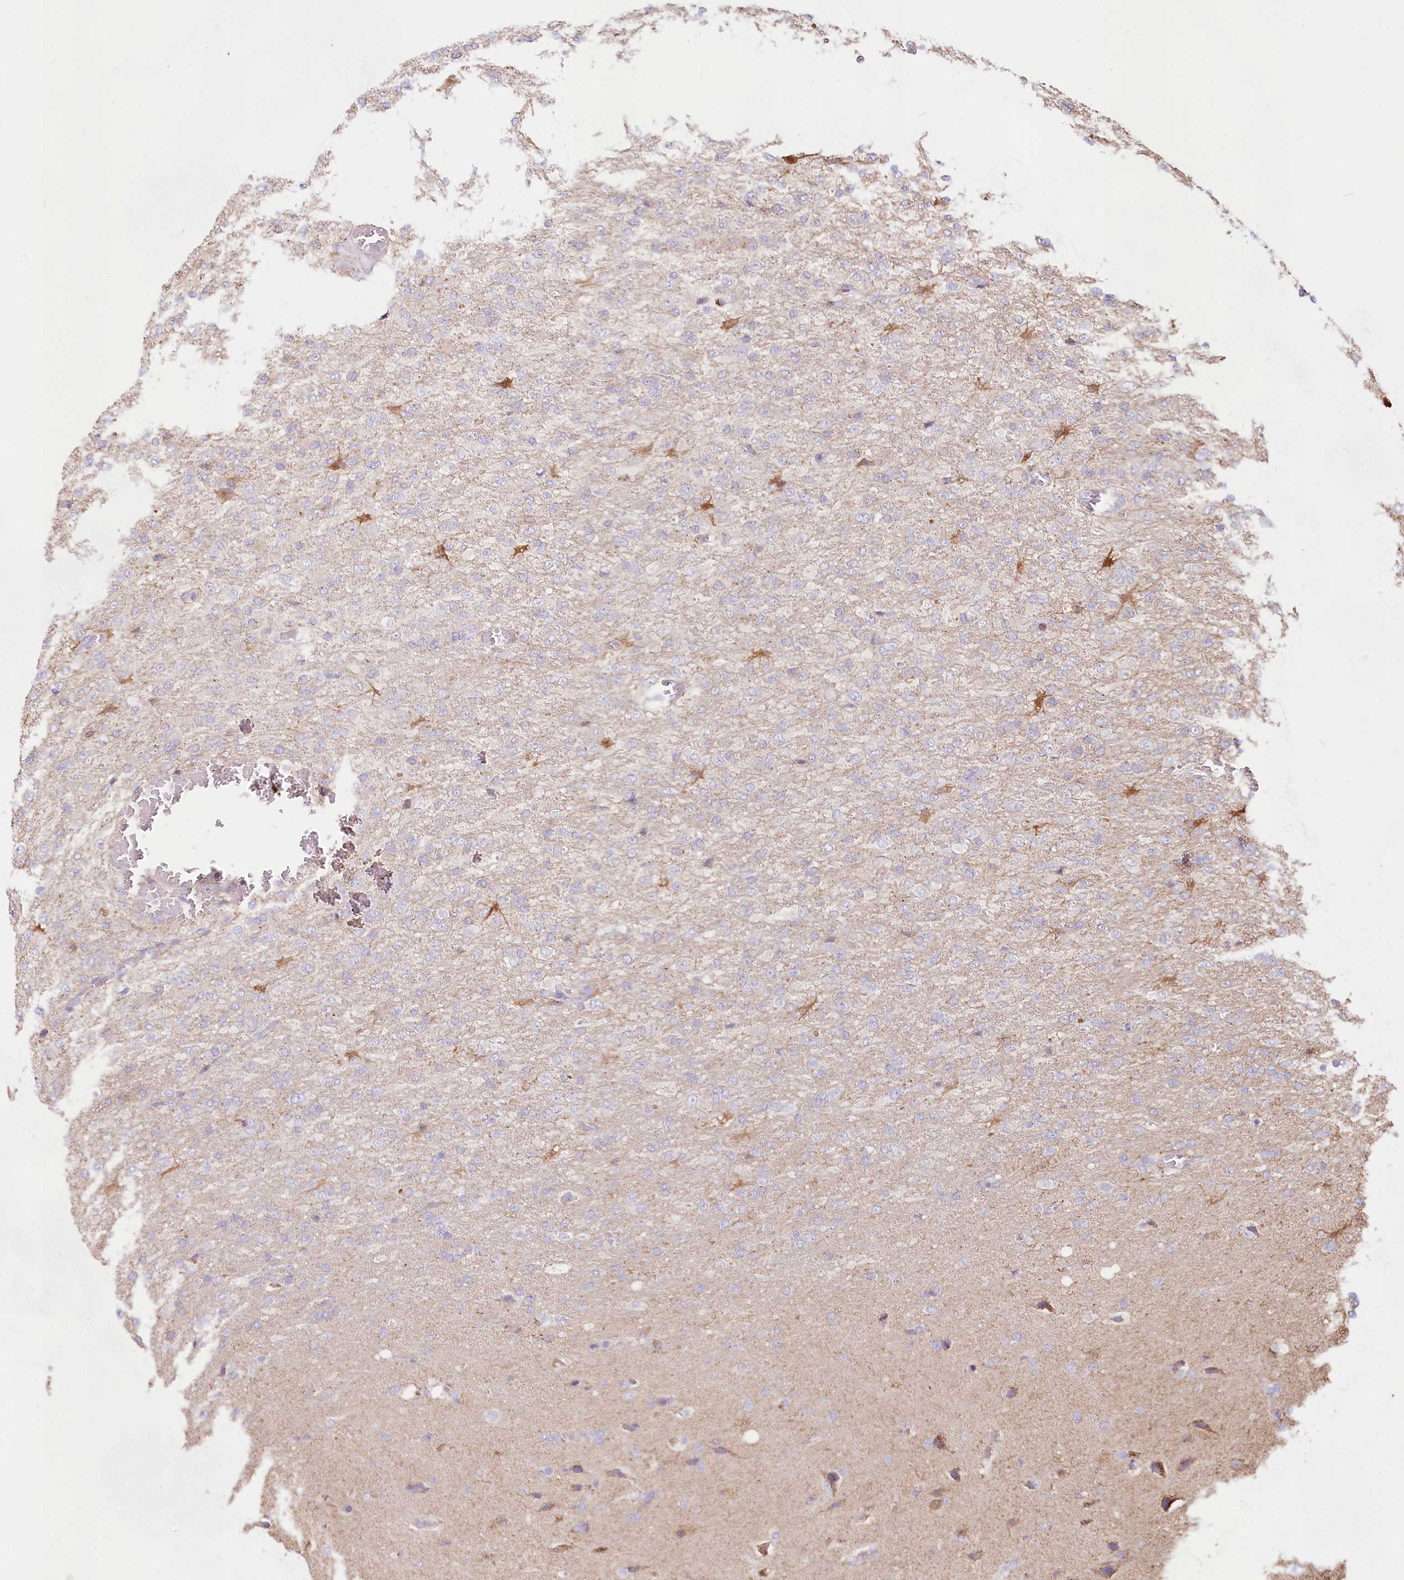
{"staining": {"intensity": "negative", "quantity": "none", "location": "none"}, "tissue": "glioma", "cell_type": "Tumor cells", "image_type": "cancer", "snomed": [{"axis": "morphology", "description": "Glioma, malignant, High grade"}, {"axis": "topography", "description": "Brain"}], "caption": "Human glioma stained for a protein using IHC displays no positivity in tumor cells.", "gene": "TASOR2", "patient": {"sex": "female", "age": 74}}